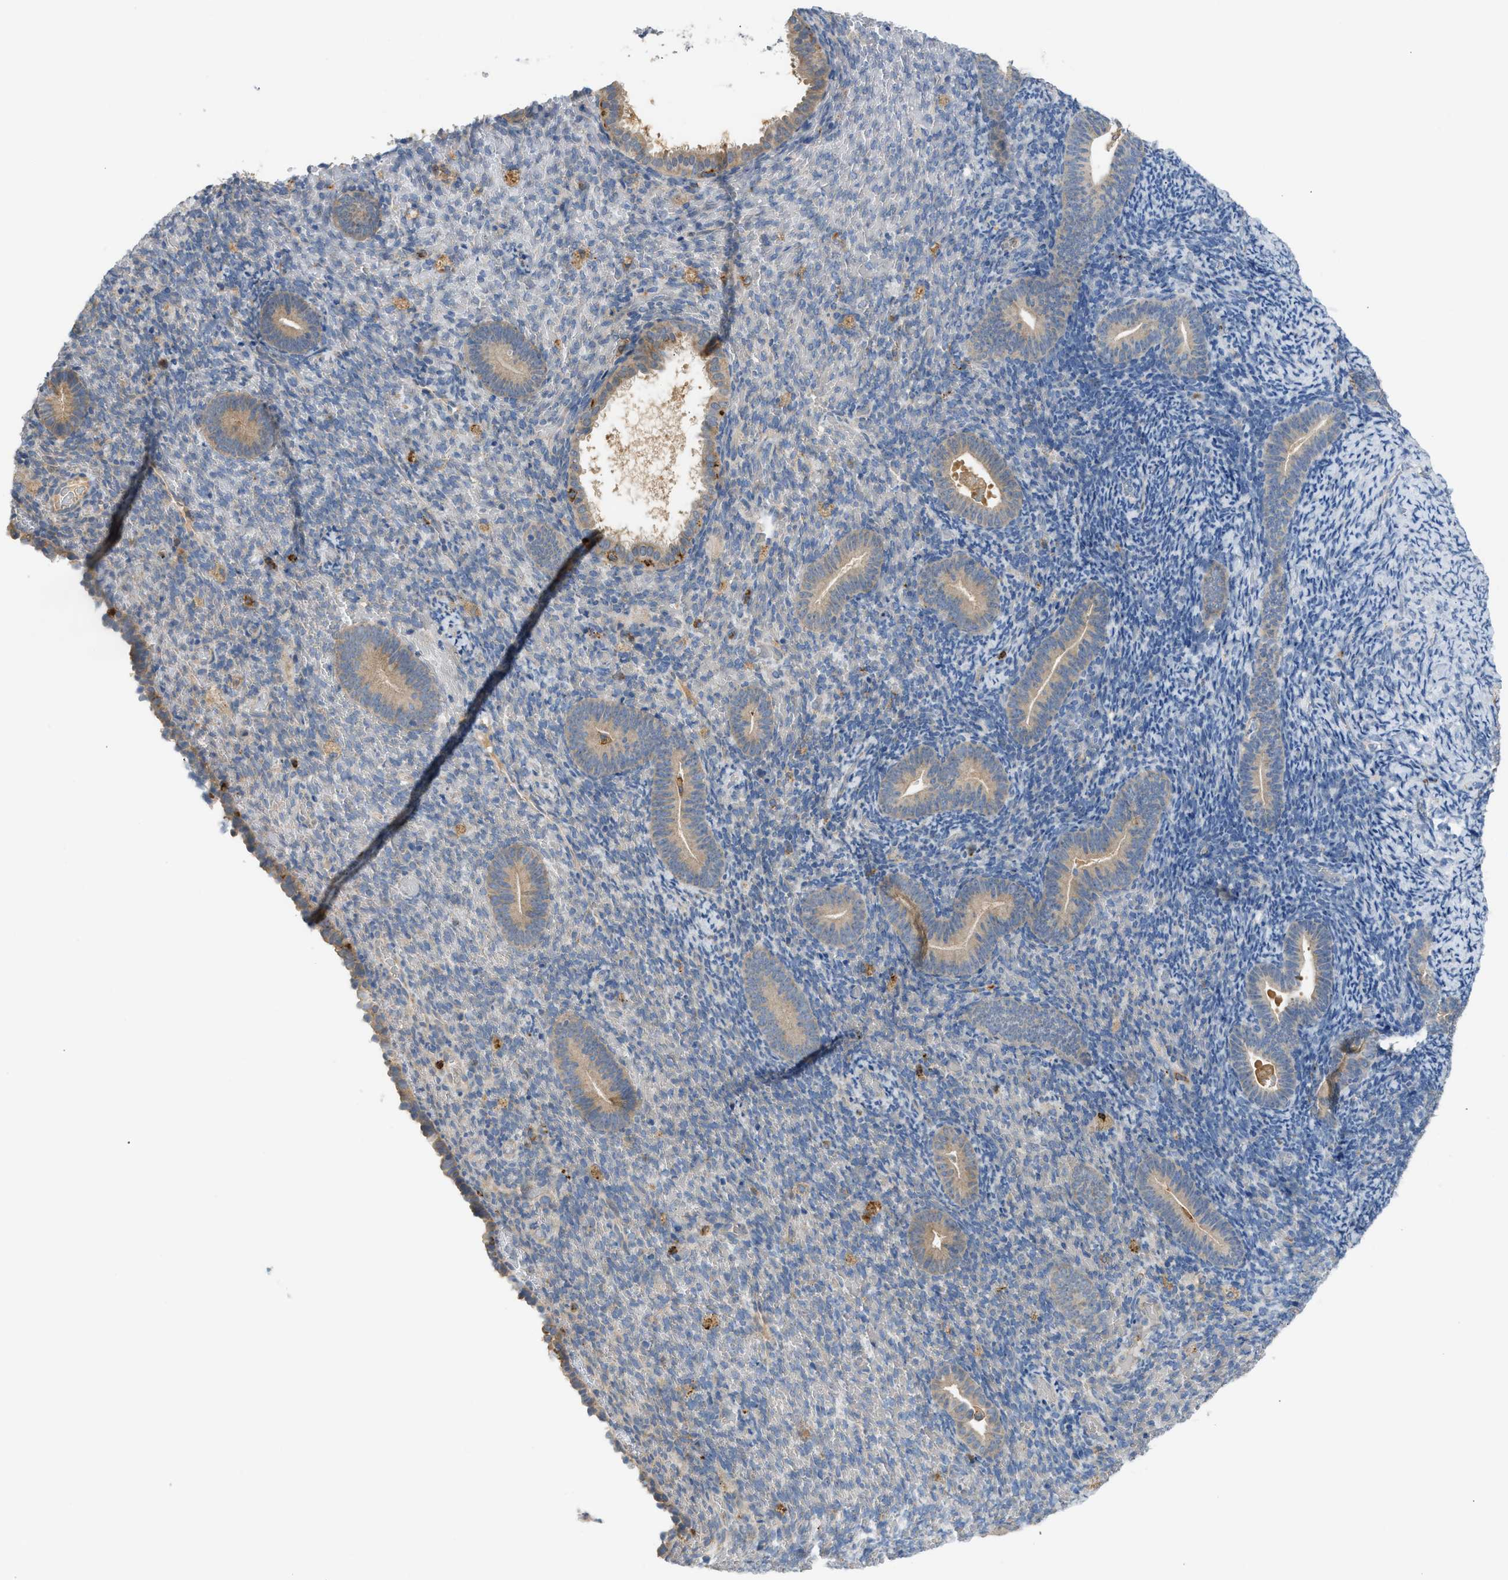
{"staining": {"intensity": "weak", "quantity": "<25%", "location": "cytoplasmic/membranous"}, "tissue": "endometrium", "cell_type": "Cells in endometrial stroma", "image_type": "normal", "snomed": [{"axis": "morphology", "description": "Normal tissue, NOS"}, {"axis": "topography", "description": "Endometrium"}], "caption": "An IHC histopathology image of normal endometrium is shown. There is no staining in cells in endometrial stroma of endometrium. (DAB (3,3'-diaminobenzidine) immunohistochemistry with hematoxylin counter stain).", "gene": "RHBDF2", "patient": {"sex": "female", "age": 51}}